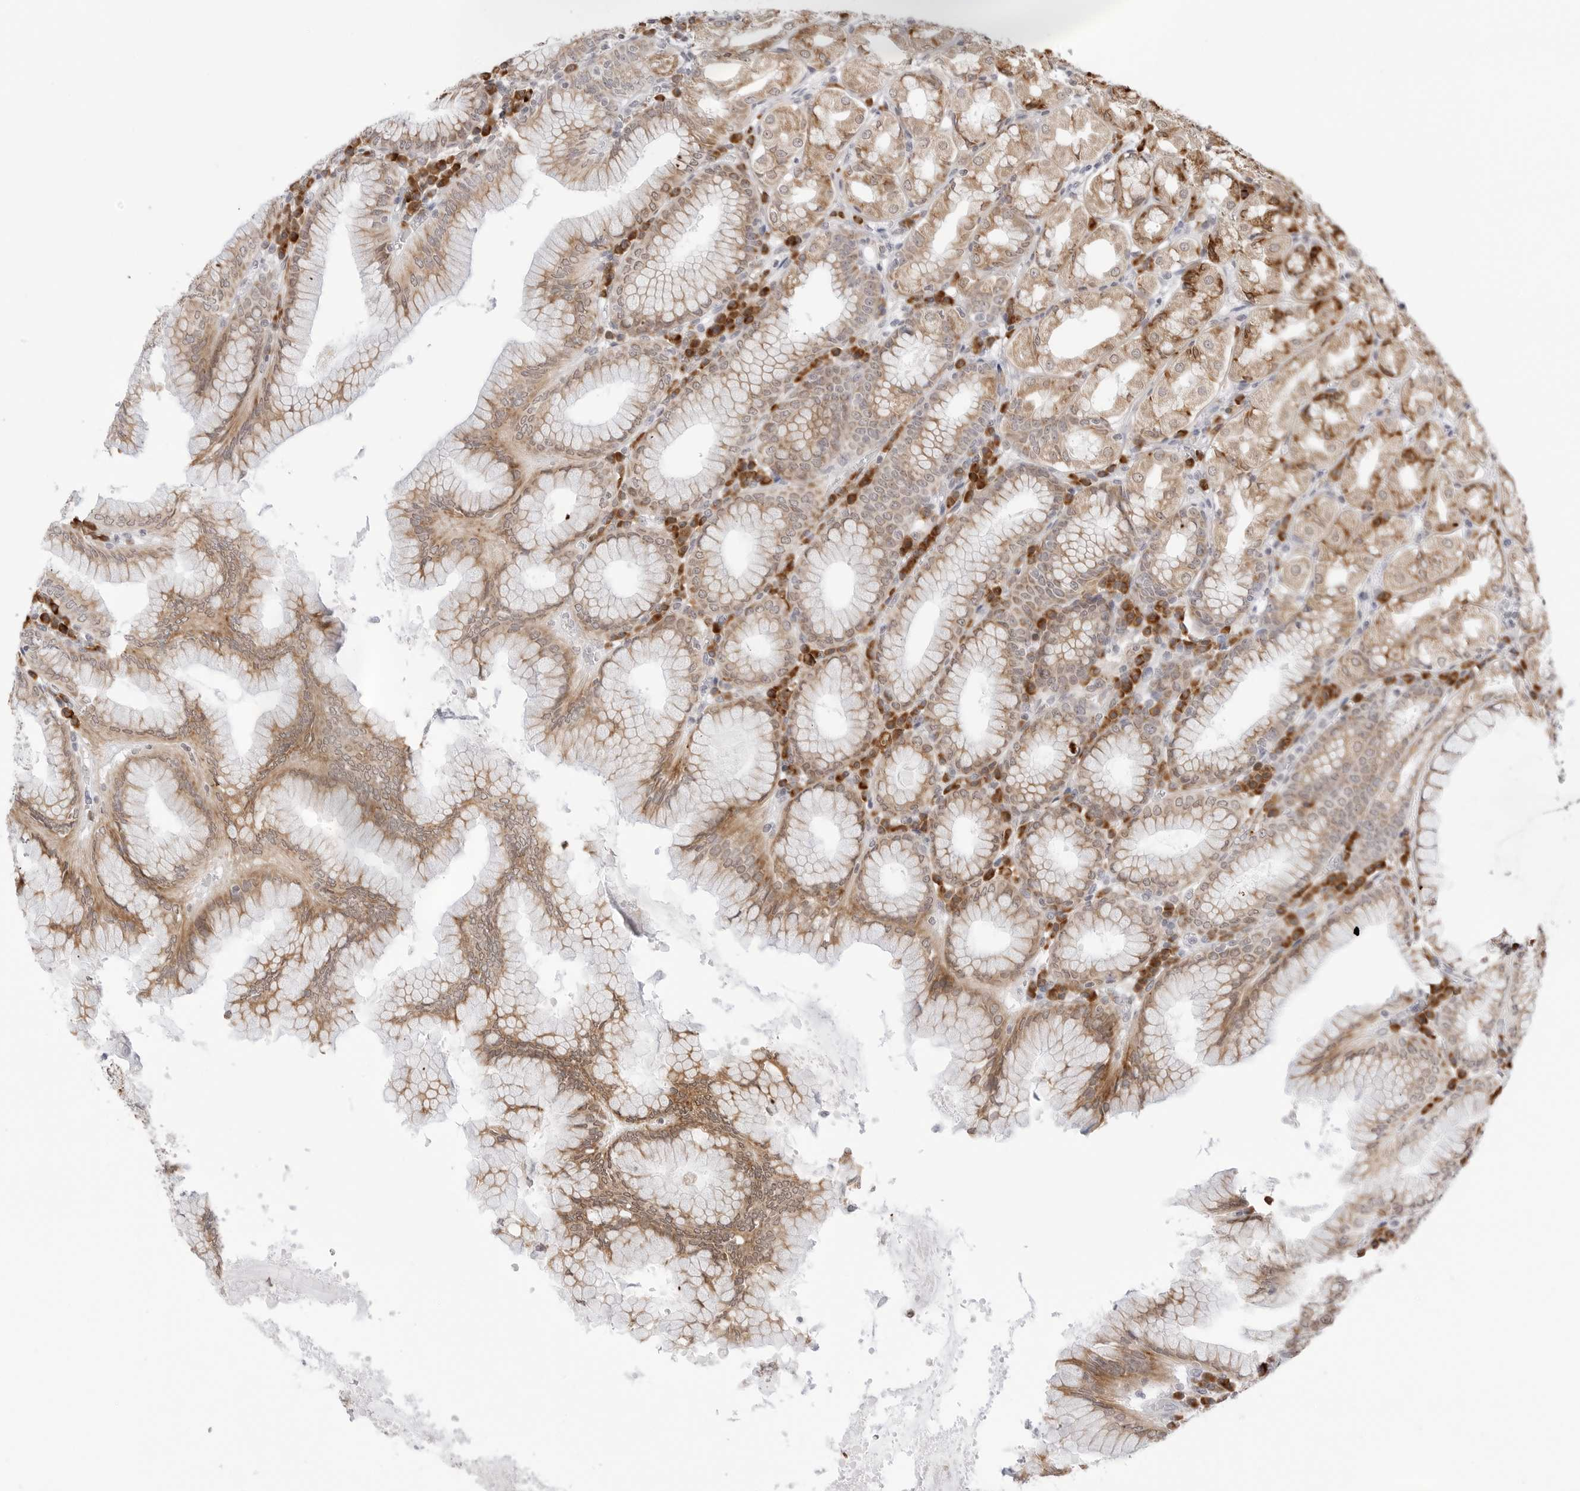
{"staining": {"intensity": "moderate", "quantity": ">75%", "location": "cytoplasmic/membranous"}, "tissue": "stomach", "cell_type": "Glandular cells", "image_type": "normal", "snomed": [{"axis": "morphology", "description": "Normal tissue, NOS"}, {"axis": "topography", "description": "Stomach"}, {"axis": "topography", "description": "Stomach, lower"}], "caption": "Glandular cells exhibit medium levels of moderate cytoplasmic/membranous positivity in about >75% of cells in benign human stomach. The staining is performed using DAB brown chromogen to label protein expression. The nuclei are counter-stained blue using hematoxylin.", "gene": "RPN1", "patient": {"sex": "female", "age": 56}}